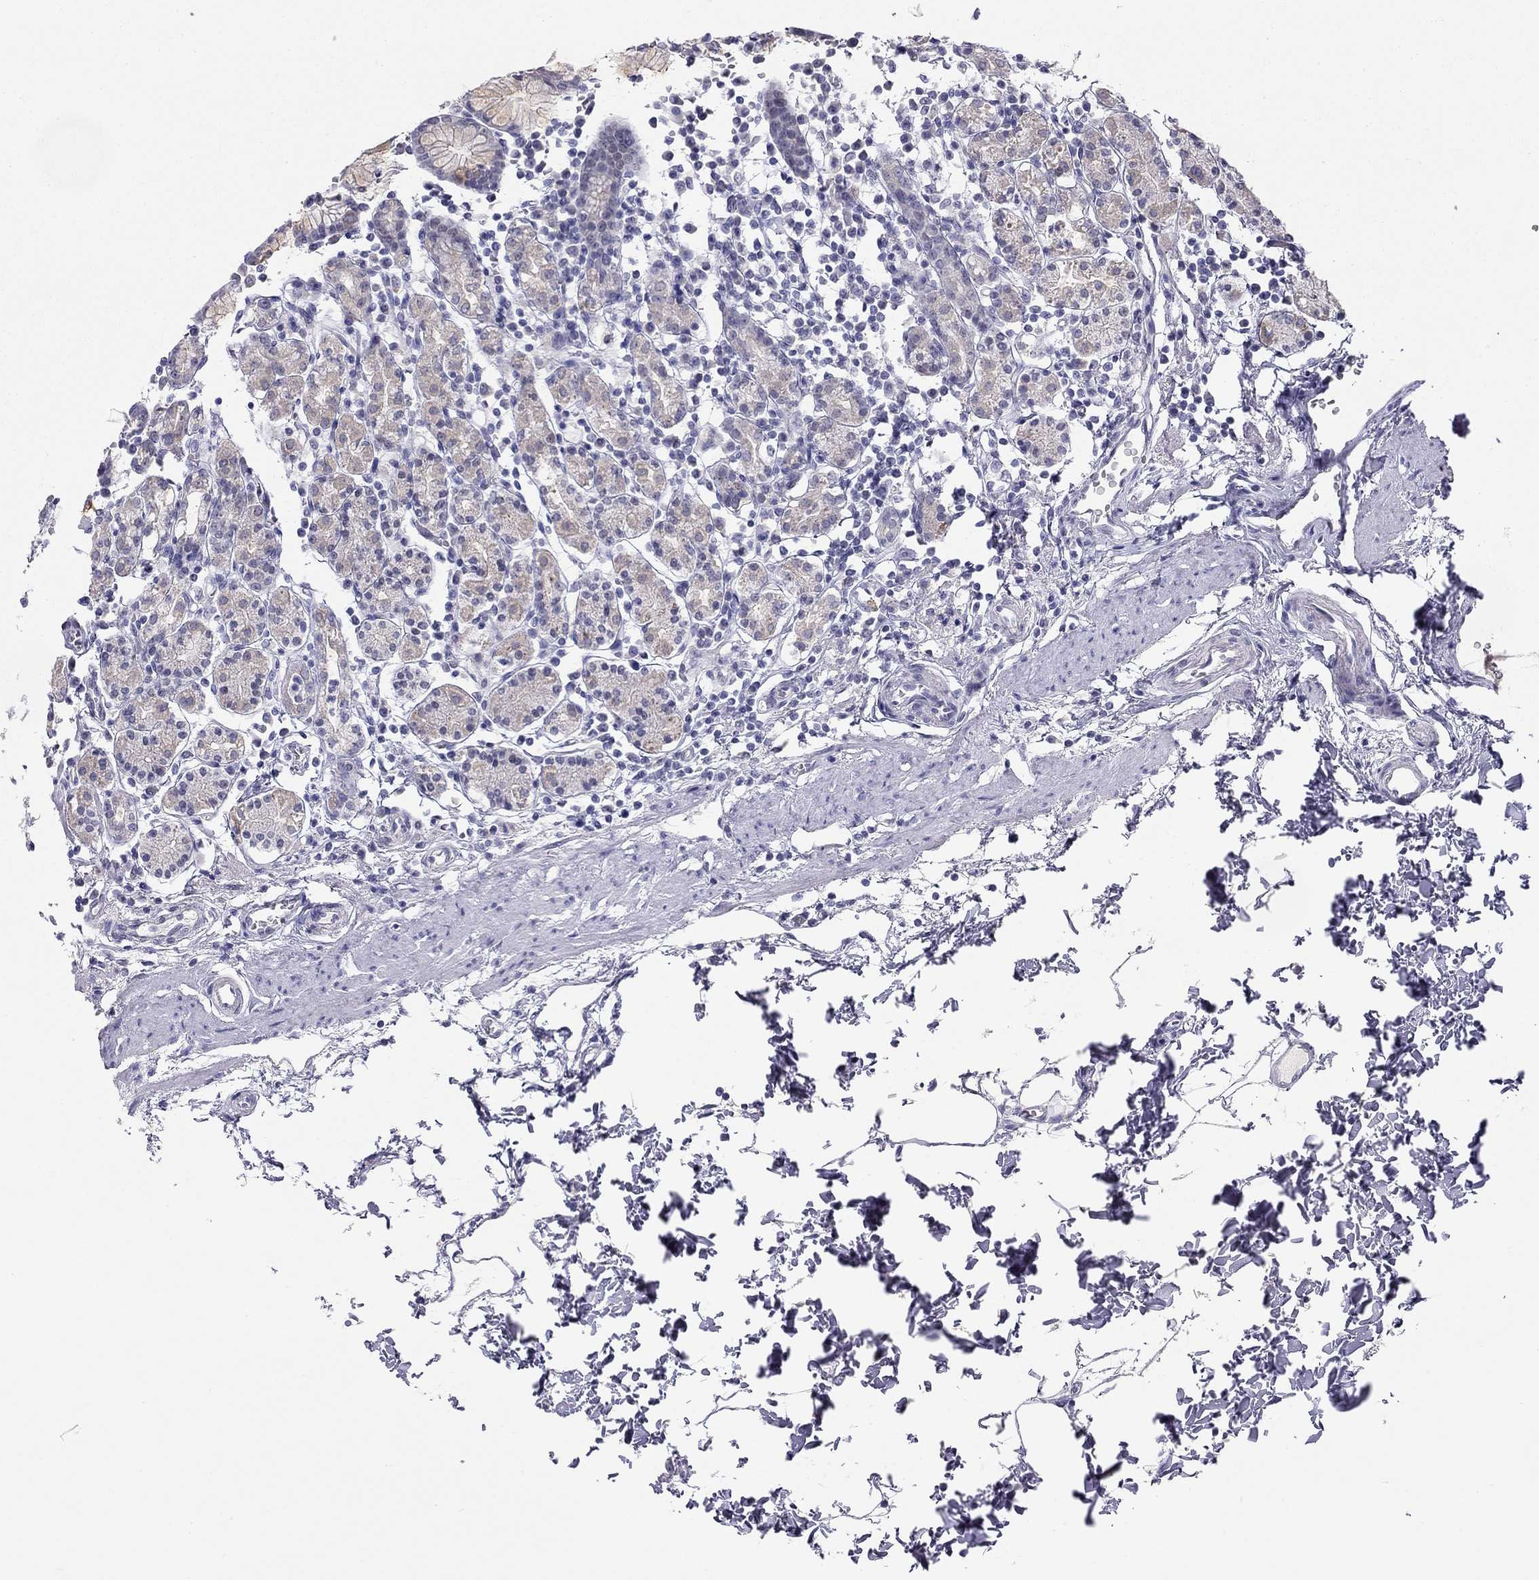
{"staining": {"intensity": "negative", "quantity": "none", "location": "none"}, "tissue": "stomach", "cell_type": "Glandular cells", "image_type": "normal", "snomed": [{"axis": "morphology", "description": "Normal tissue, NOS"}, {"axis": "topography", "description": "Stomach, upper"}, {"axis": "topography", "description": "Stomach"}], "caption": "Immunohistochemistry (IHC) of benign stomach reveals no expression in glandular cells.", "gene": "KCNV2", "patient": {"sex": "male", "age": 62}}